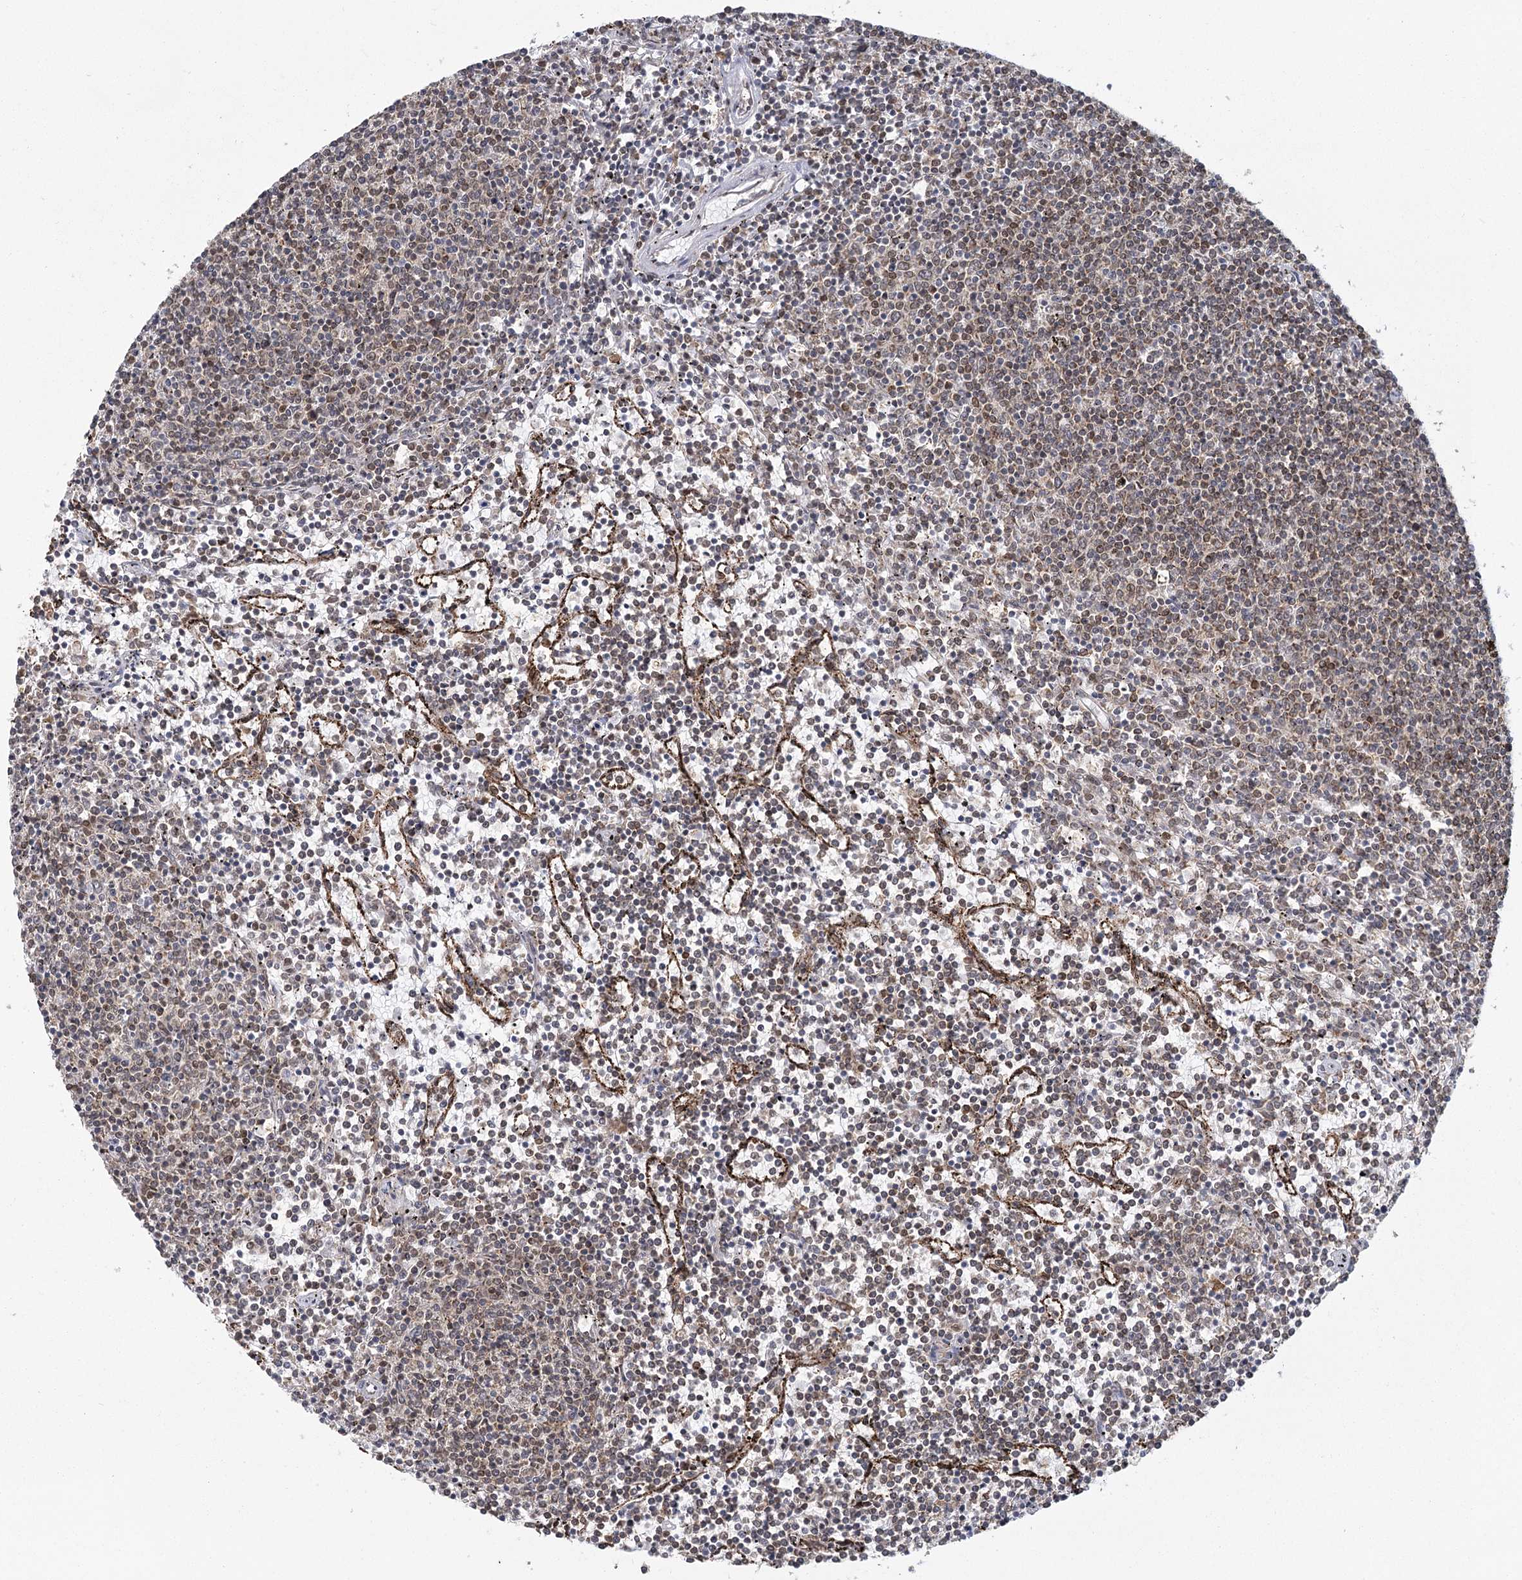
{"staining": {"intensity": "weak", "quantity": "25%-75%", "location": "cytoplasmic/membranous"}, "tissue": "lymphoma", "cell_type": "Tumor cells", "image_type": "cancer", "snomed": [{"axis": "morphology", "description": "Malignant lymphoma, non-Hodgkin's type, Low grade"}, {"axis": "topography", "description": "Spleen"}], "caption": "Weak cytoplasmic/membranous protein positivity is identified in about 25%-75% of tumor cells in malignant lymphoma, non-Hodgkin's type (low-grade). (Stains: DAB in brown, nuclei in blue, Microscopy: brightfield microscopy at high magnification).", "gene": "LACTB", "patient": {"sex": "female", "age": 50}}